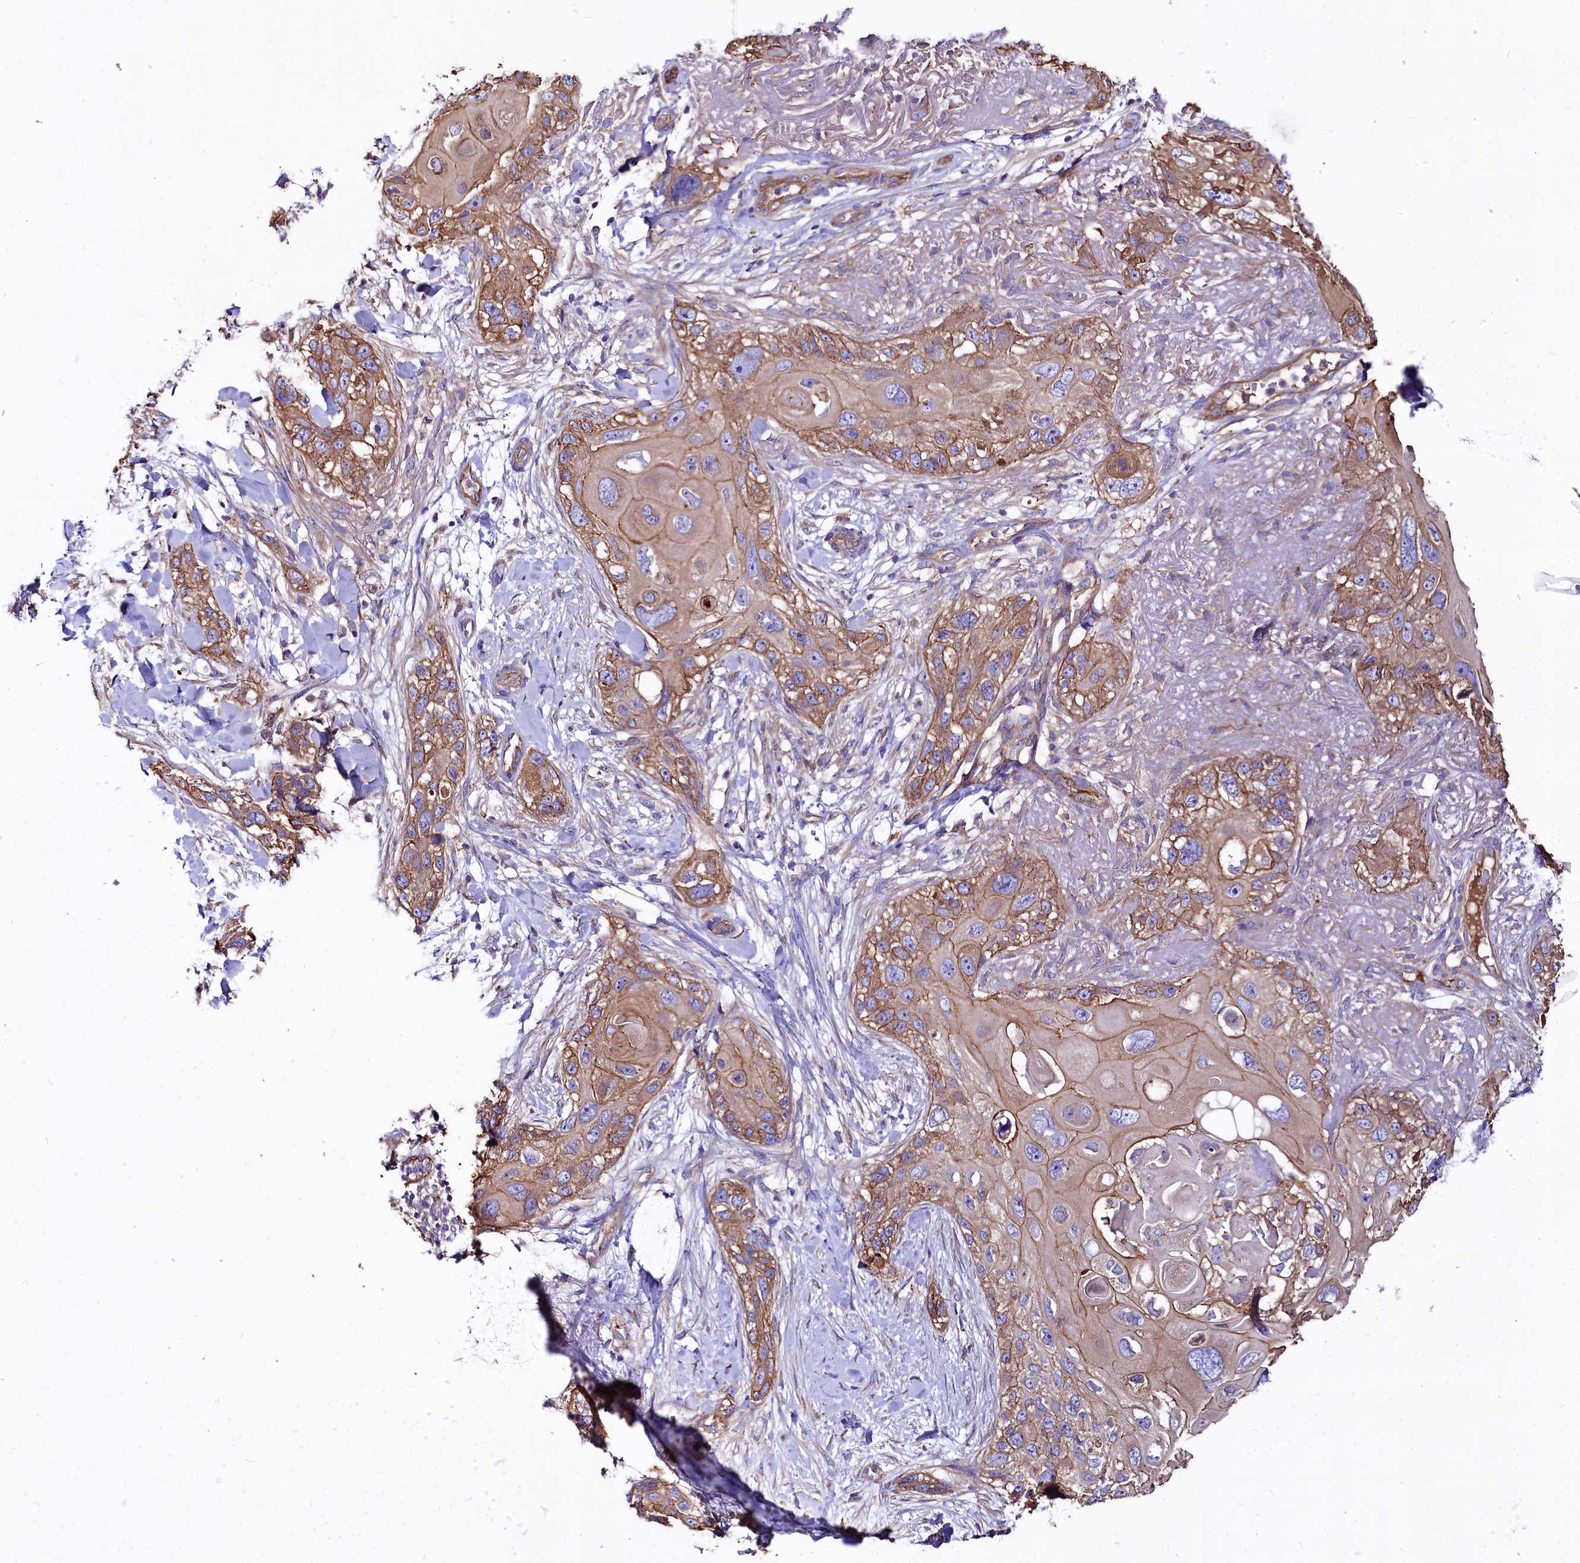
{"staining": {"intensity": "moderate", "quantity": ">75%", "location": "cytoplasmic/membranous"}, "tissue": "skin cancer", "cell_type": "Tumor cells", "image_type": "cancer", "snomed": [{"axis": "morphology", "description": "Normal tissue, NOS"}, {"axis": "morphology", "description": "Squamous cell carcinoma, NOS"}, {"axis": "topography", "description": "Skin"}], "caption": "This micrograph displays skin squamous cell carcinoma stained with immunohistochemistry to label a protein in brown. The cytoplasmic/membranous of tumor cells show moderate positivity for the protein. Nuclei are counter-stained blue.", "gene": "FCHSD2", "patient": {"sex": "male", "age": 72}}